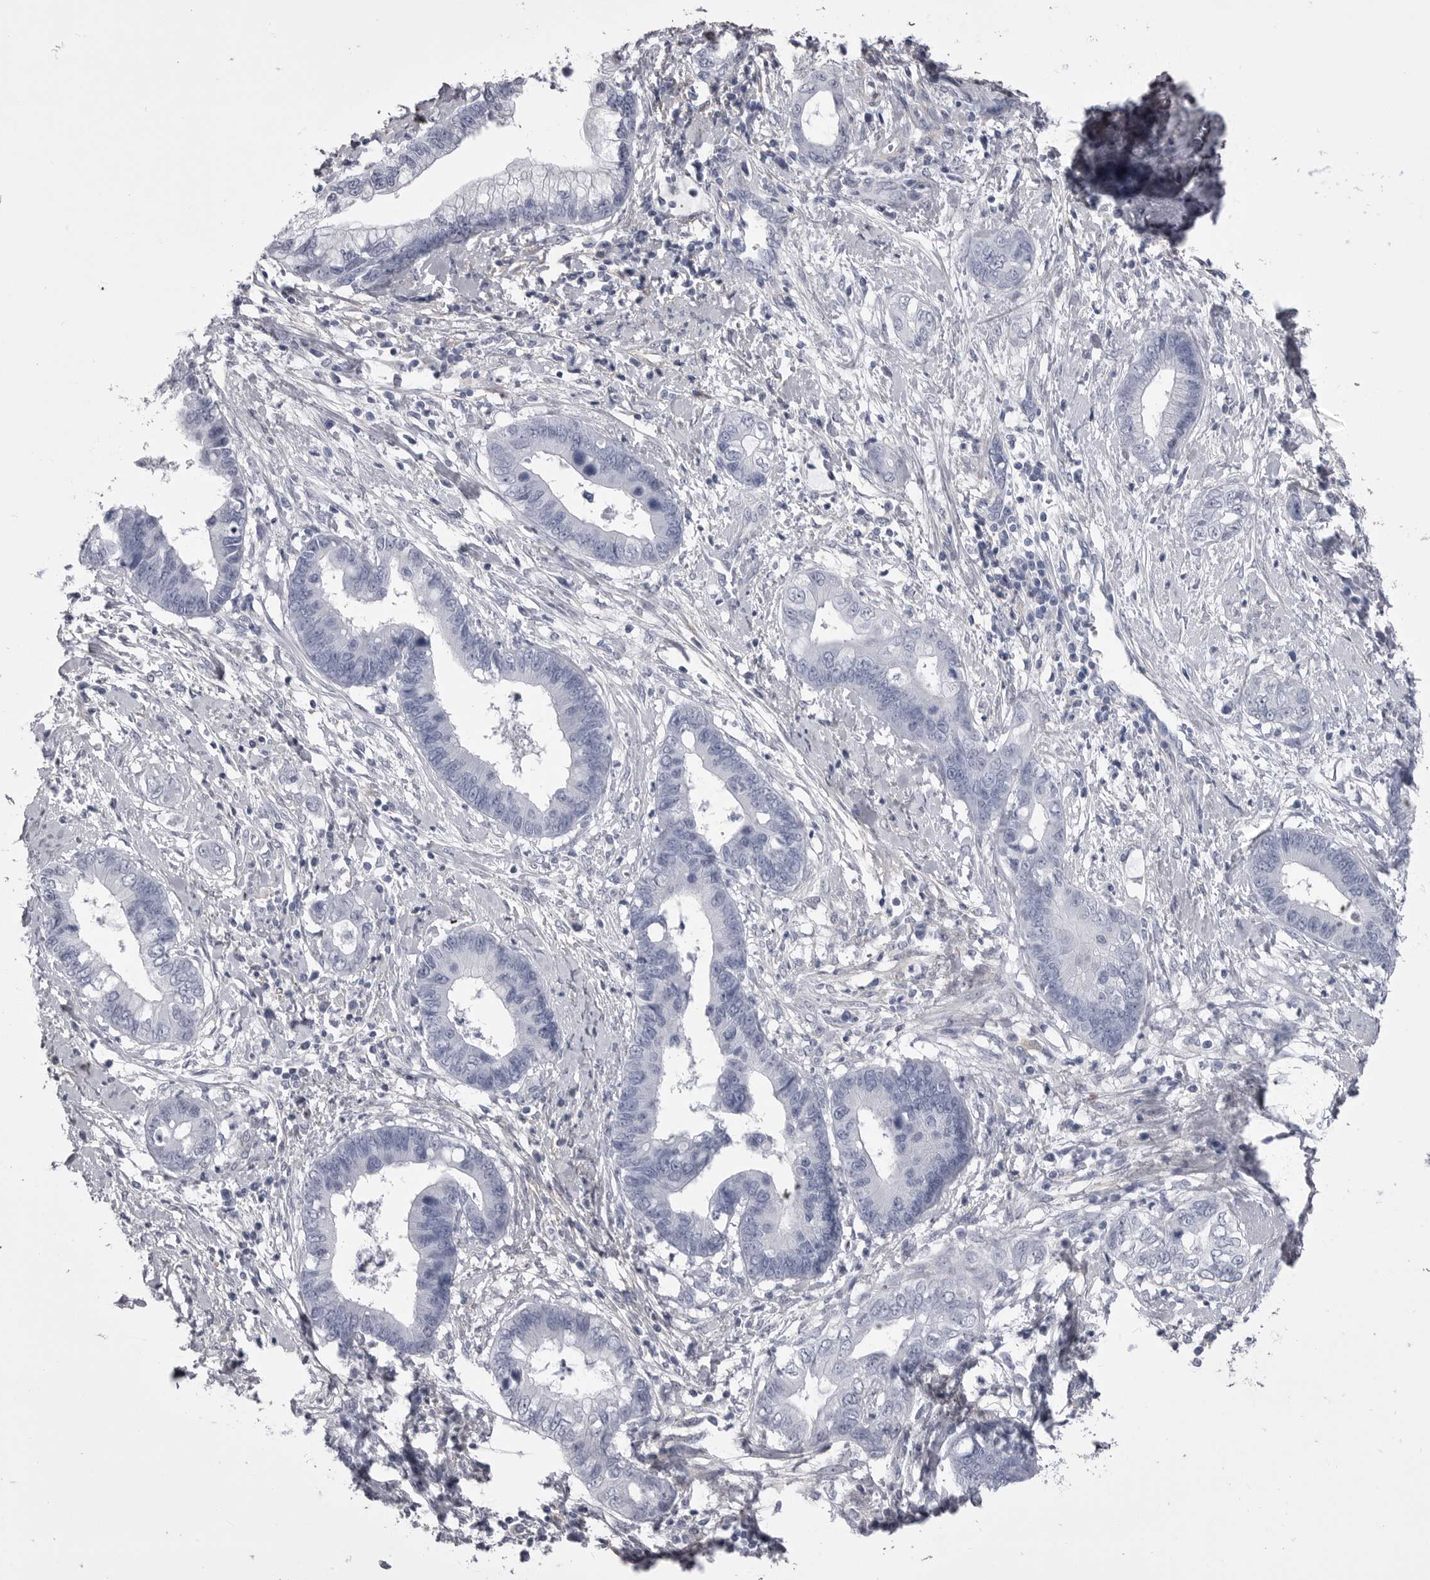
{"staining": {"intensity": "negative", "quantity": "none", "location": "none"}, "tissue": "cervical cancer", "cell_type": "Tumor cells", "image_type": "cancer", "snomed": [{"axis": "morphology", "description": "Adenocarcinoma, NOS"}, {"axis": "topography", "description": "Cervix"}], "caption": "Cervical cancer (adenocarcinoma) was stained to show a protein in brown. There is no significant staining in tumor cells. (Brightfield microscopy of DAB (3,3'-diaminobenzidine) IHC at high magnification).", "gene": "ANK2", "patient": {"sex": "female", "age": 44}}